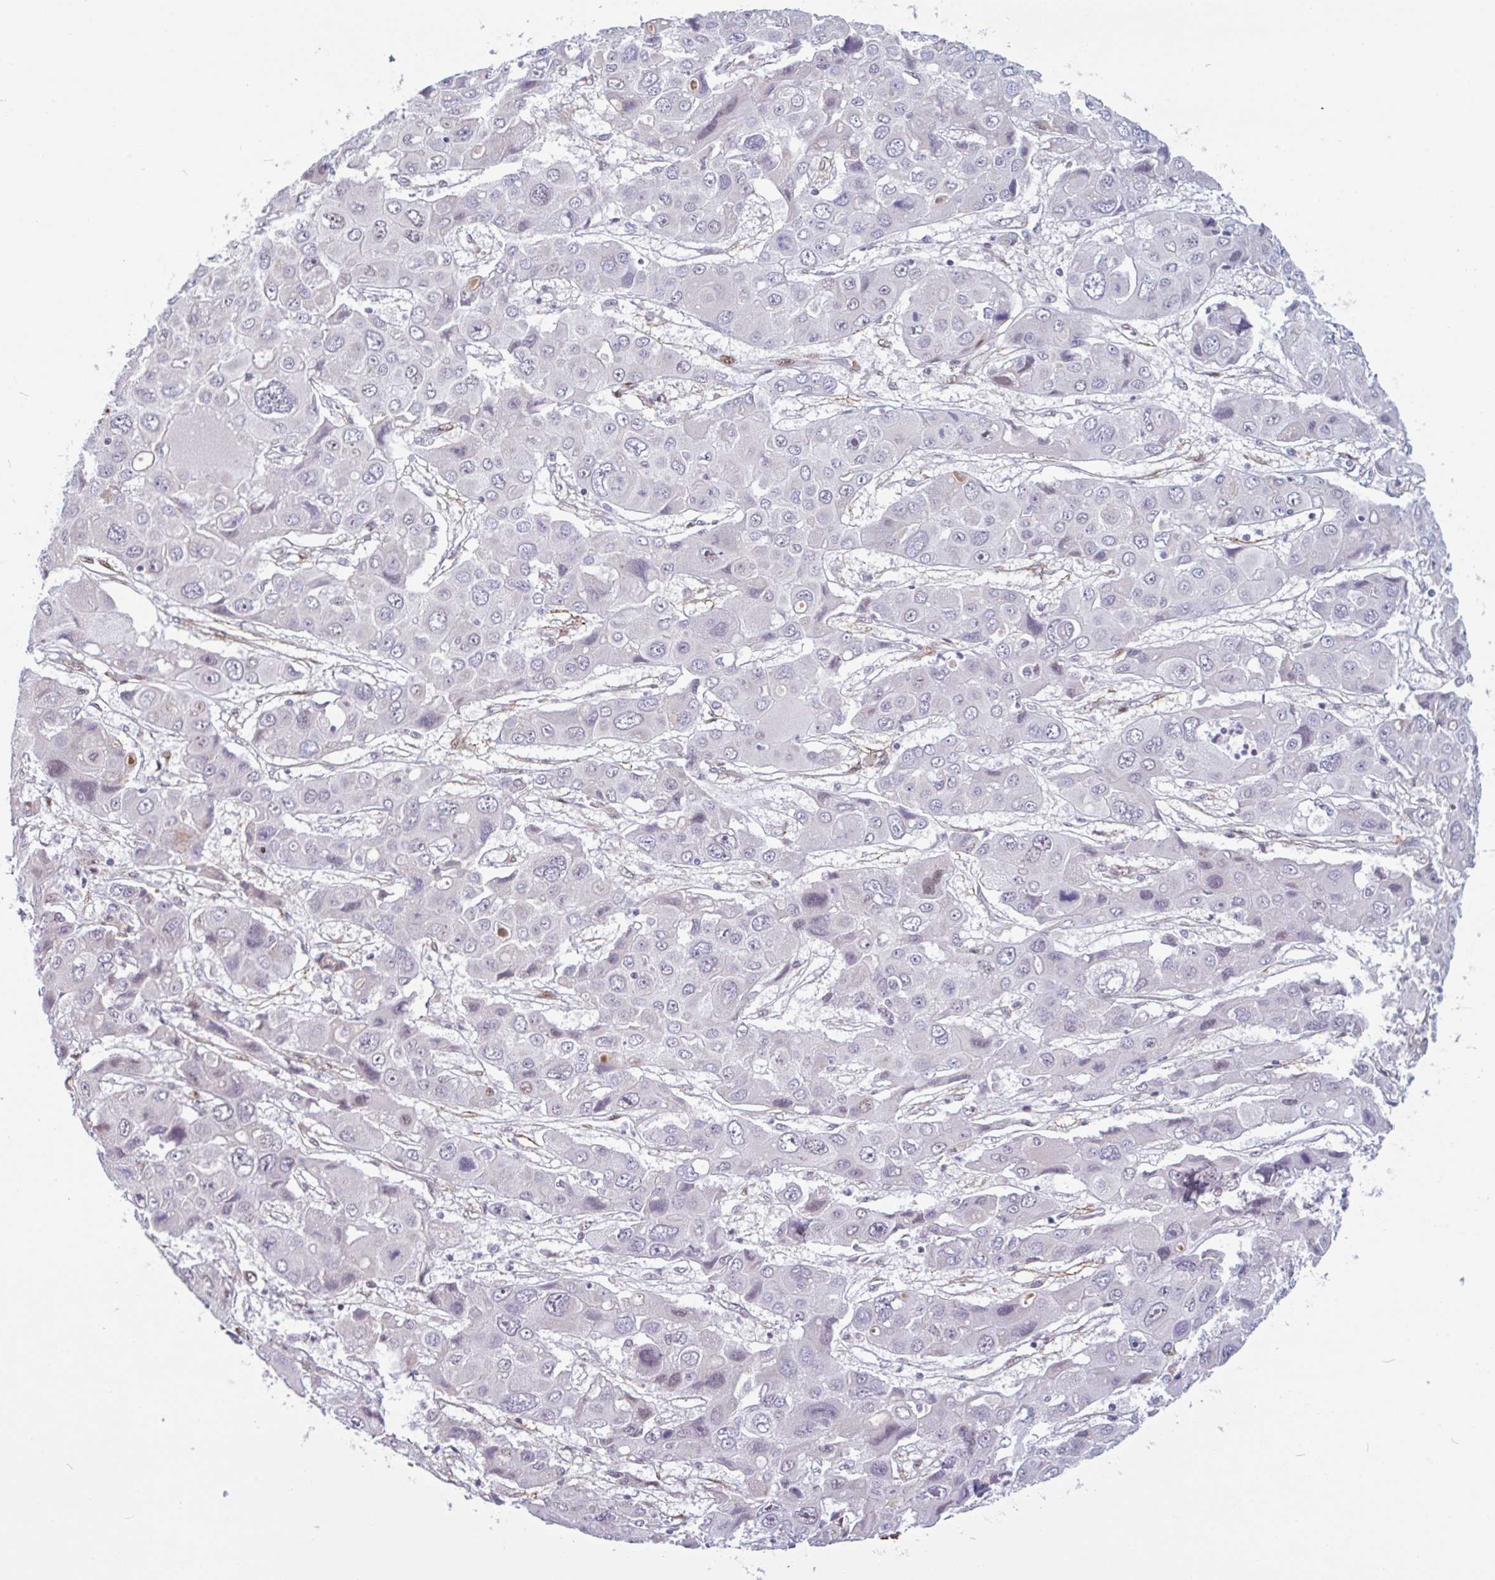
{"staining": {"intensity": "negative", "quantity": "none", "location": "none"}, "tissue": "liver cancer", "cell_type": "Tumor cells", "image_type": "cancer", "snomed": [{"axis": "morphology", "description": "Cholangiocarcinoma"}, {"axis": "topography", "description": "Liver"}], "caption": "Immunohistochemistry (IHC) image of human liver cholangiocarcinoma stained for a protein (brown), which exhibits no expression in tumor cells.", "gene": "TMEM119", "patient": {"sex": "male", "age": 67}}